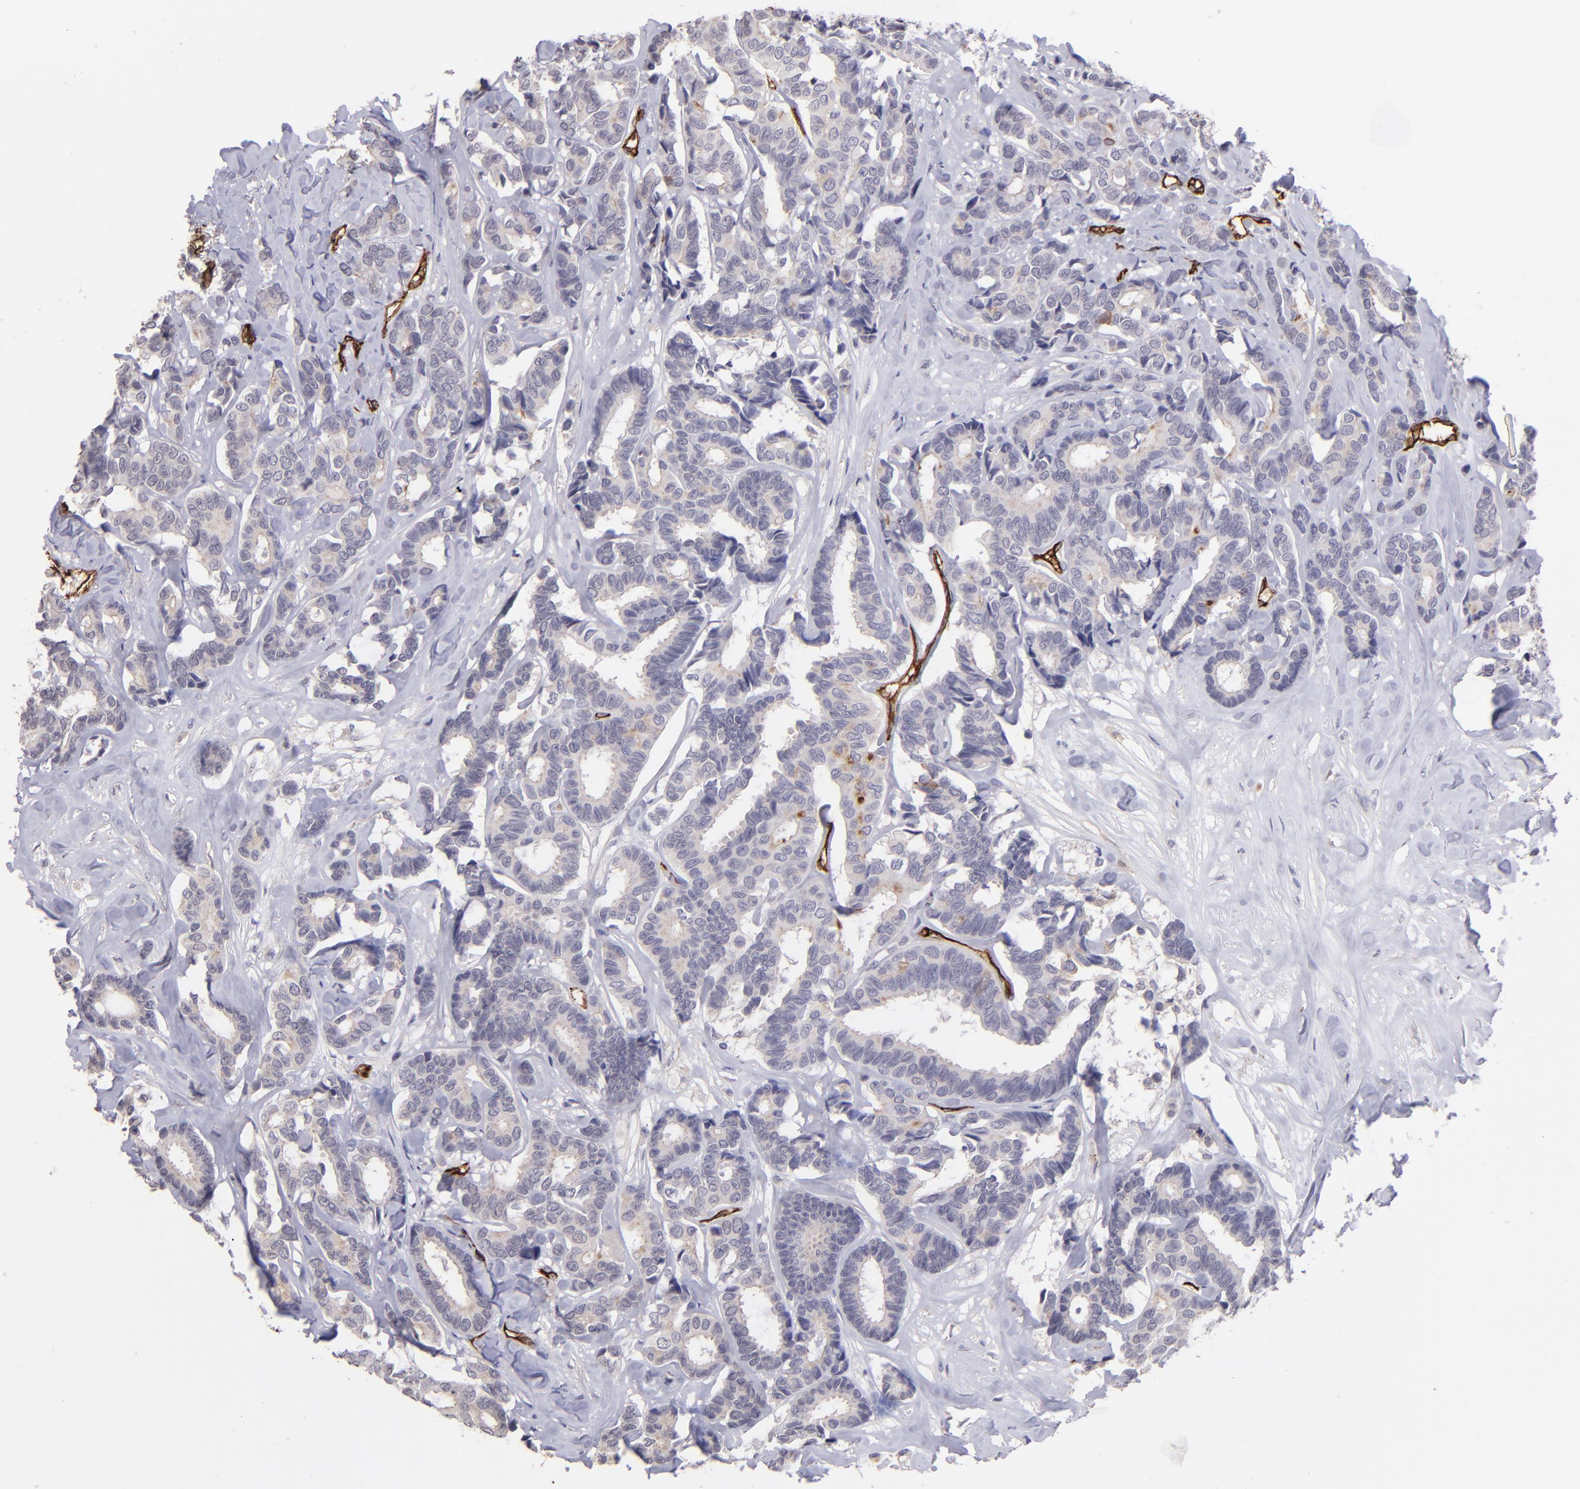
{"staining": {"intensity": "negative", "quantity": "none", "location": "none"}, "tissue": "breast cancer", "cell_type": "Tumor cells", "image_type": "cancer", "snomed": [{"axis": "morphology", "description": "Duct carcinoma"}, {"axis": "topography", "description": "Breast"}], "caption": "IHC of breast invasive ductal carcinoma exhibits no staining in tumor cells.", "gene": "DYSF", "patient": {"sex": "female", "age": 87}}